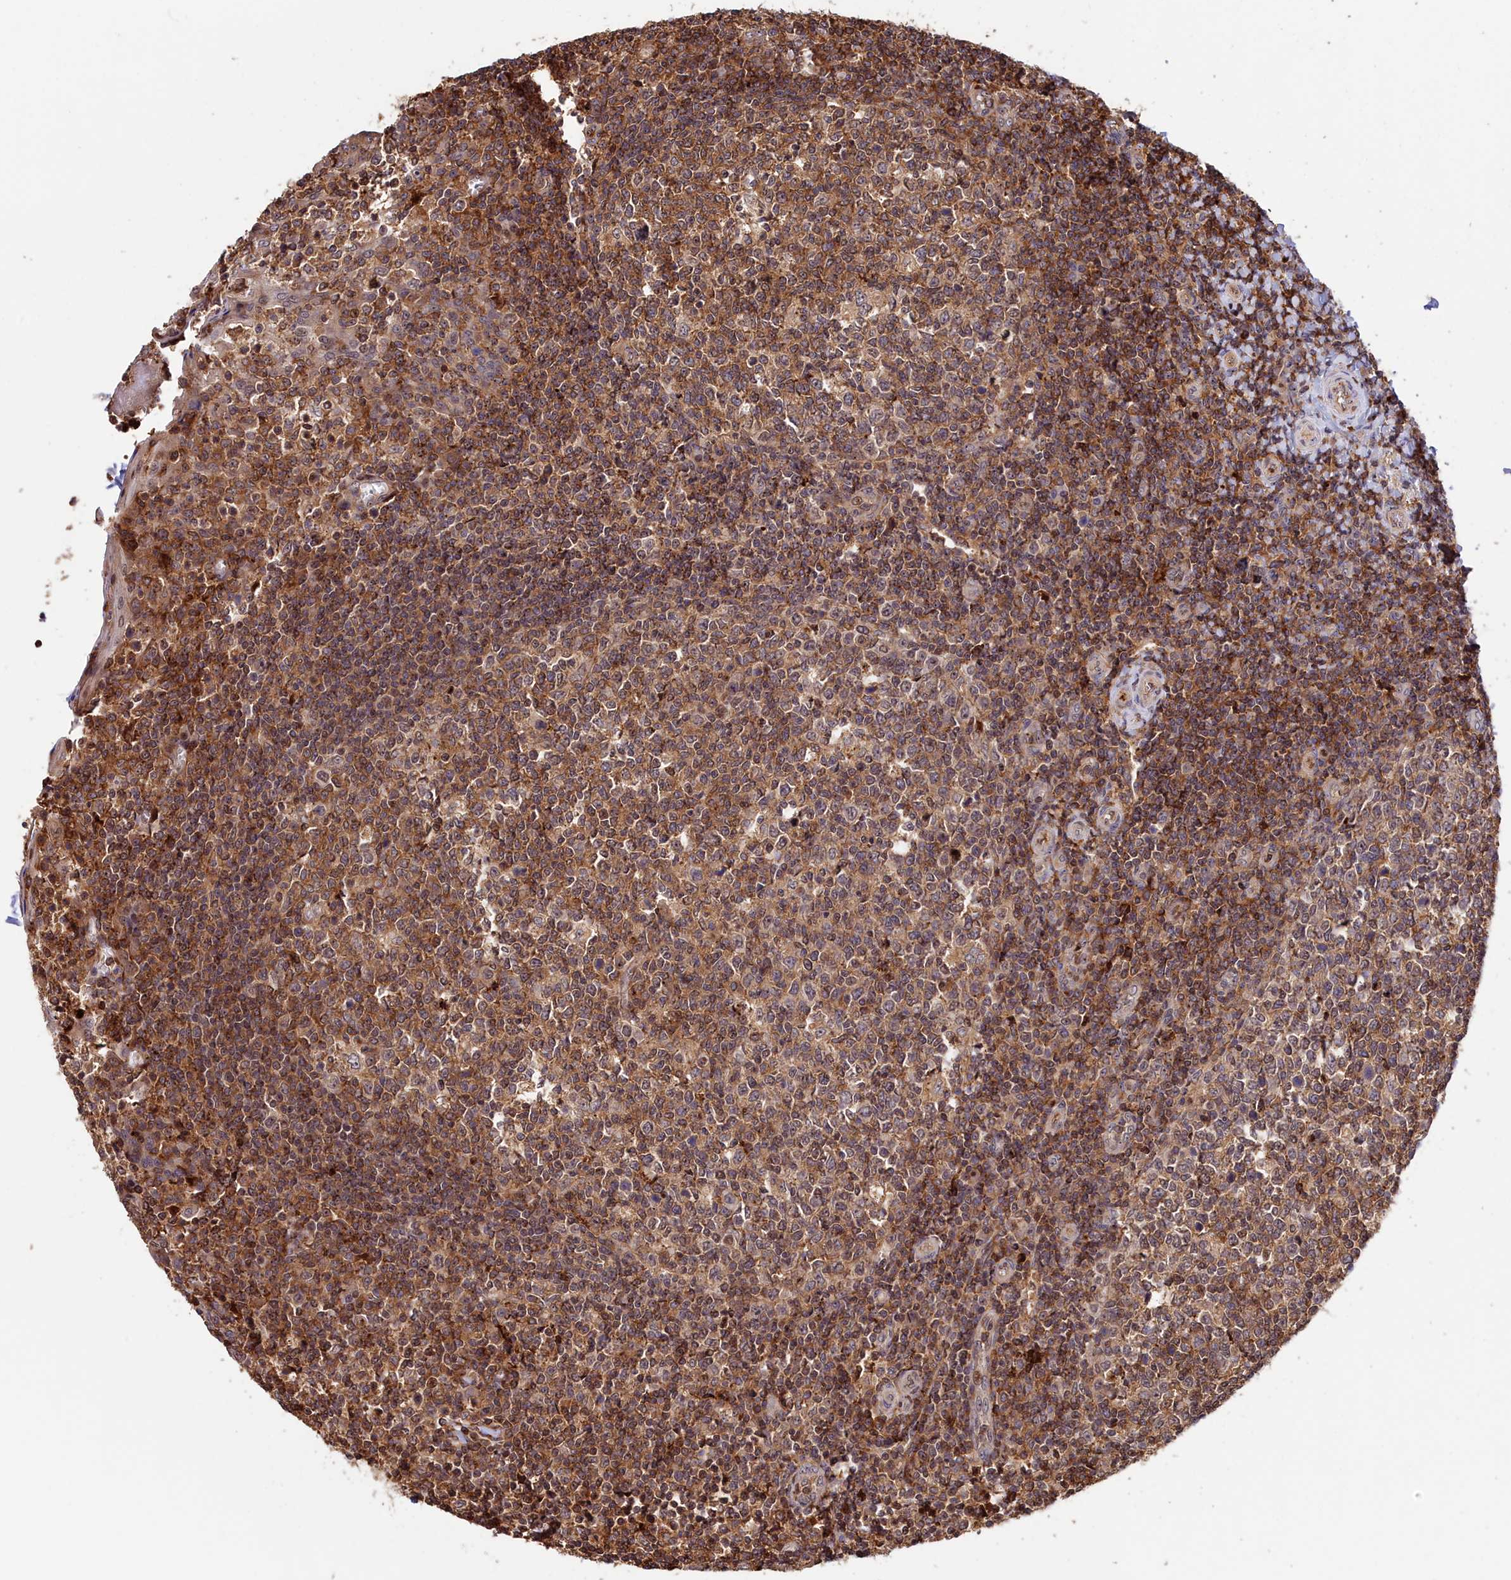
{"staining": {"intensity": "moderate", "quantity": ">75%", "location": "cytoplasmic/membranous"}, "tissue": "tonsil", "cell_type": "Germinal center cells", "image_type": "normal", "snomed": [{"axis": "morphology", "description": "Normal tissue, NOS"}, {"axis": "topography", "description": "Tonsil"}], "caption": "Immunohistochemical staining of unremarkable human tonsil shows >75% levels of moderate cytoplasmic/membranous protein positivity in about >75% of germinal center cells. Nuclei are stained in blue.", "gene": "NEURL4", "patient": {"sex": "female", "age": 19}}